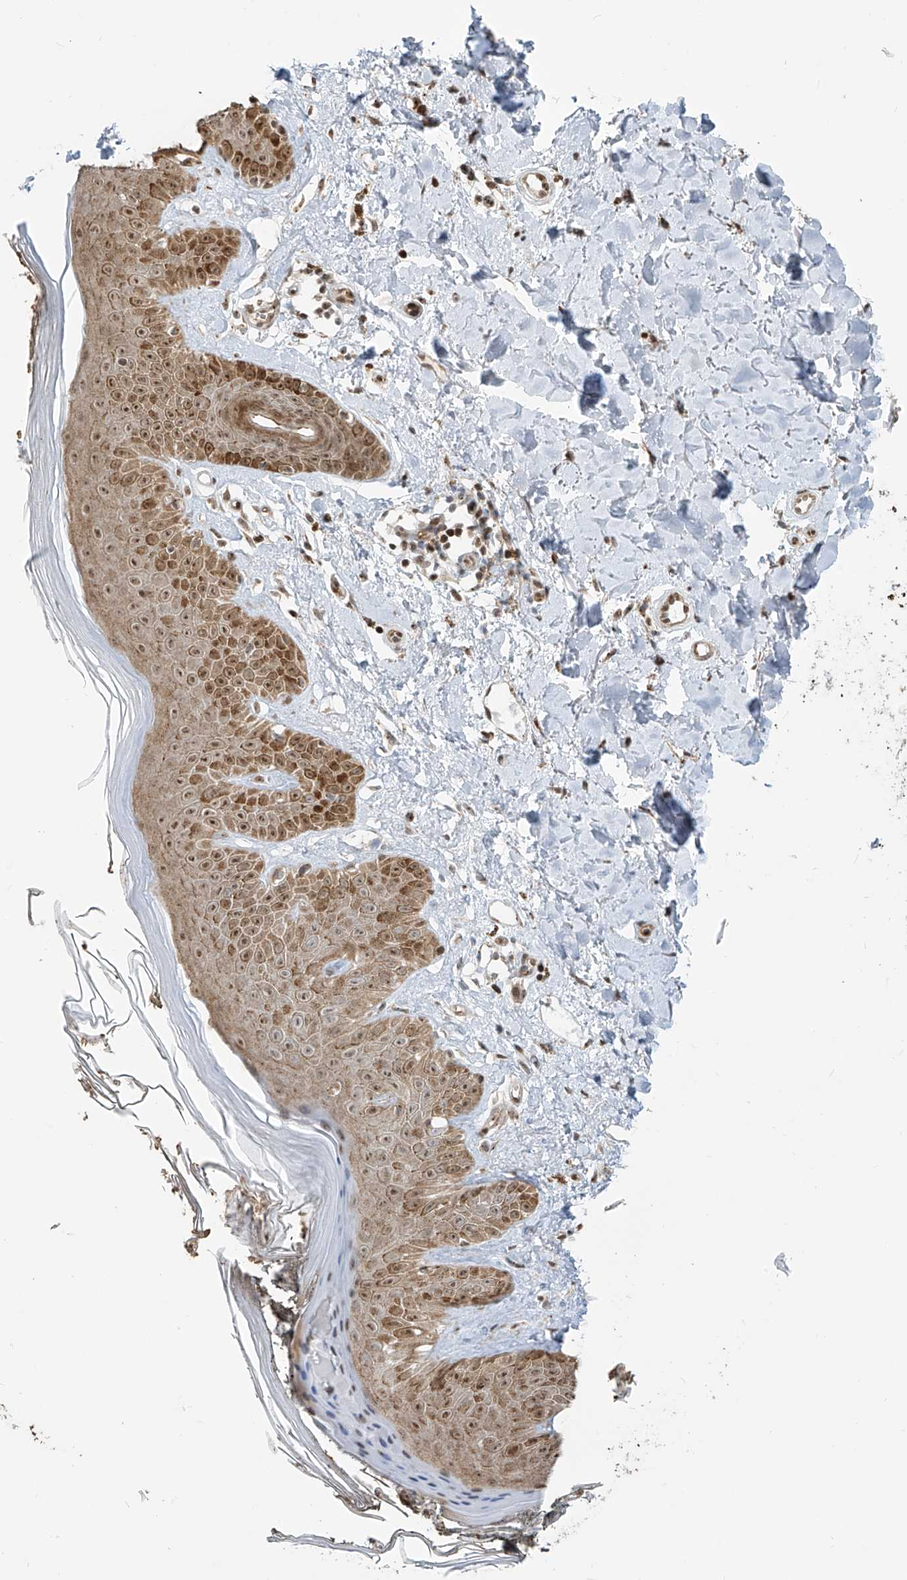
{"staining": {"intensity": "moderate", "quantity": "25%-75%", "location": "cytoplasmic/membranous"}, "tissue": "skin", "cell_type": "Fibroblasts", "image_type": "normal", "snomed": [{"axis": "morphology", "description": "Normal tissue, NOS"}, {"axis": "topography", "description": "Skin"}], "caption": "High-magnification brightfield microscopy of normal skin stained with DAB (3,3'-diaminobenzidine) (brown) and counterstained with hematoxylin (blue). fibroblasts exhibit moderate cytoplasmic/membranous staining is present in about25%-75% of cells. (brown staining indicates protein expression, while blue staining denotes nuclei).", "gene": "VMP1", "patient": {"sex": "female", "age": 64}}